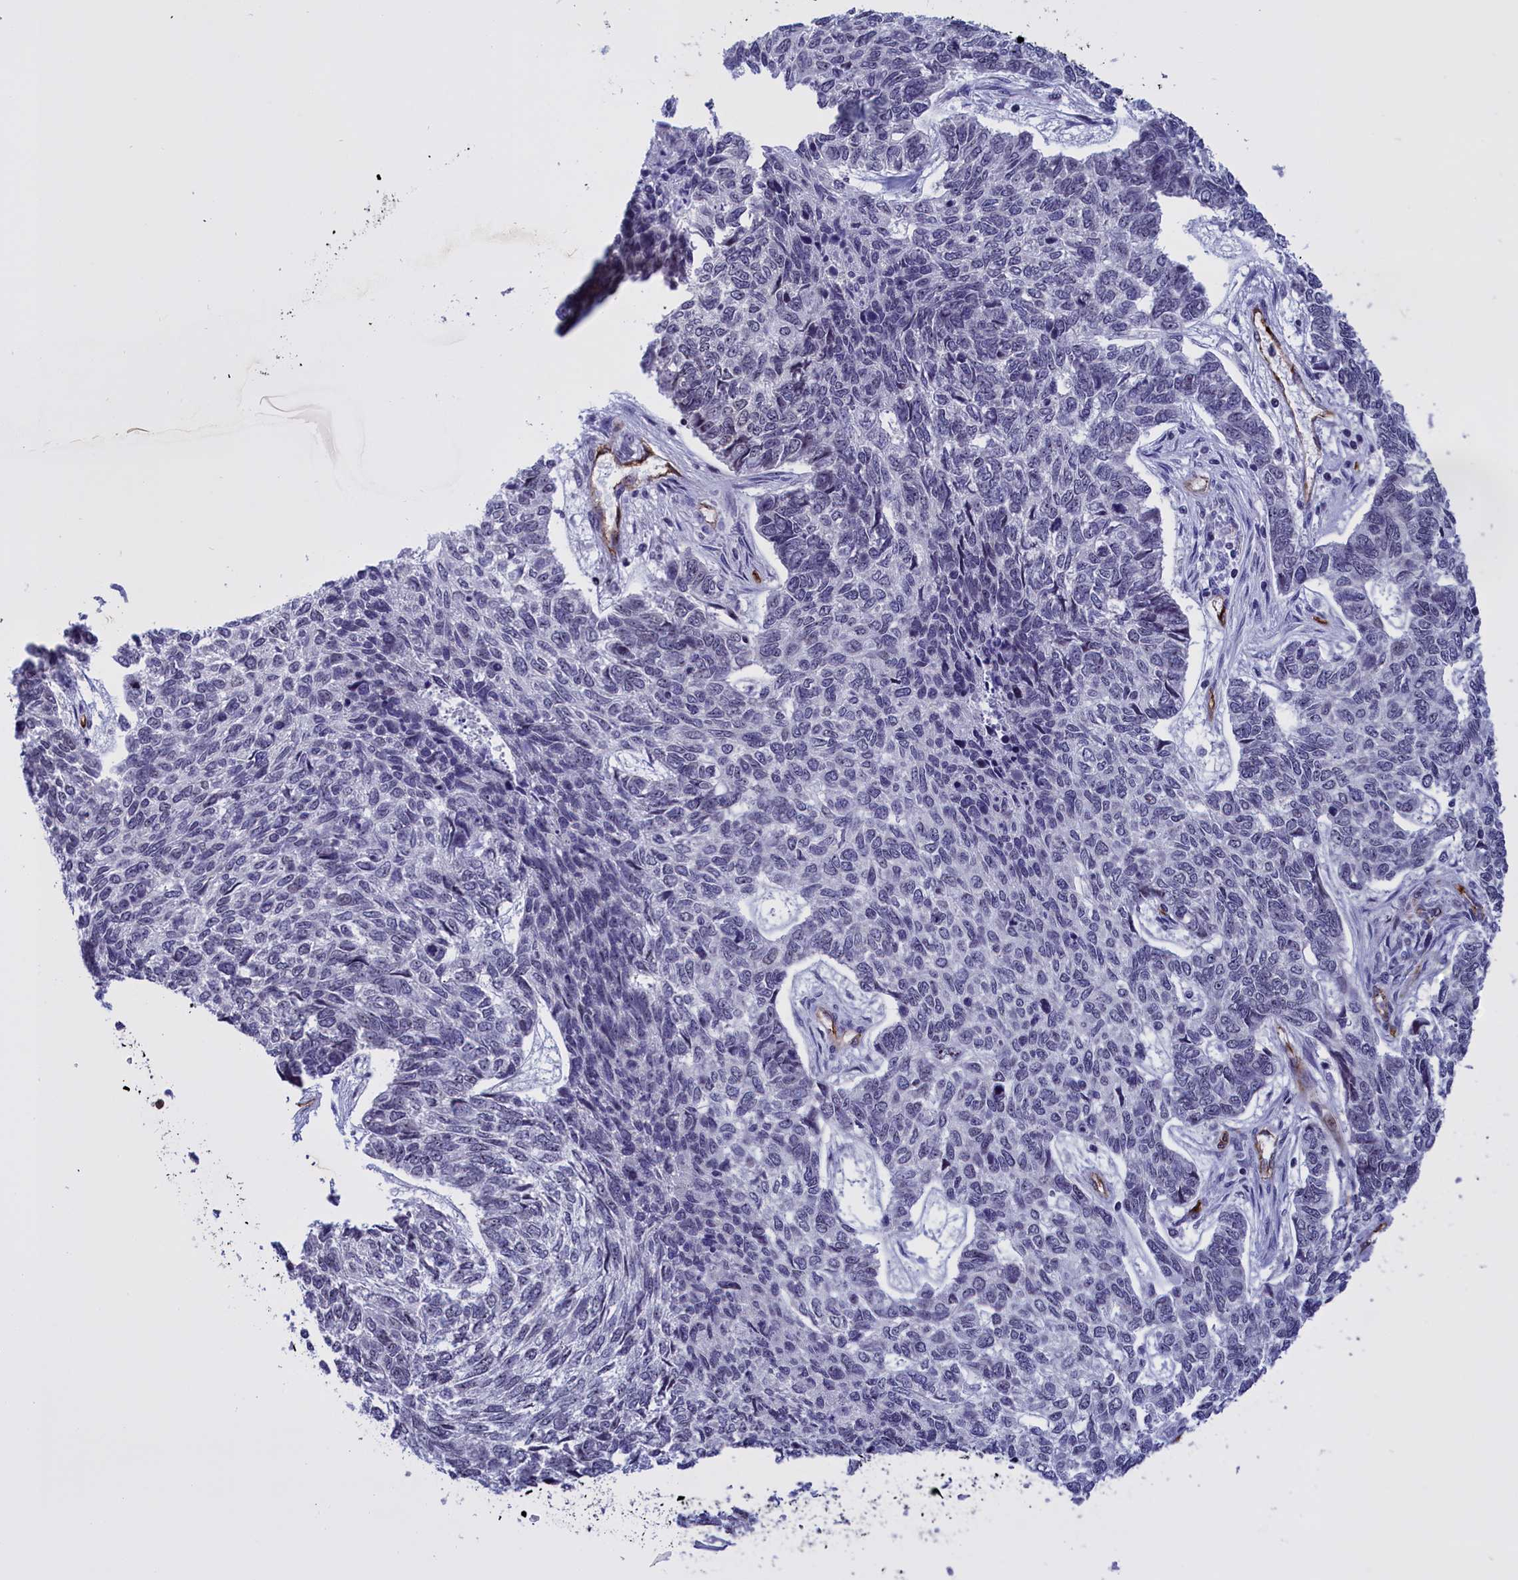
{"staining": {"intensity": "negative", "quantity": "none", "location": "none"}, "tissue": "skin cancer", "cell_type": "Tumor cells", "image_type": "cancer", "snomed": [{"axis": "morphology", "description": "Basal cell carcinoma"}, {"axis": "topography", "description": "Skin"}], "caption": "High magnification brightfield microscopy of skin basal cell carcinoma stained with DAB (brown) and counterstained with hematoxylin (blue): tumor cells show no significant expression. The staining is performed using DAB brown chromogen with nuclei counter-stained in using hematoxylin.", "gene": "MPND", "patient": {"sex": "female", "age": 65}}